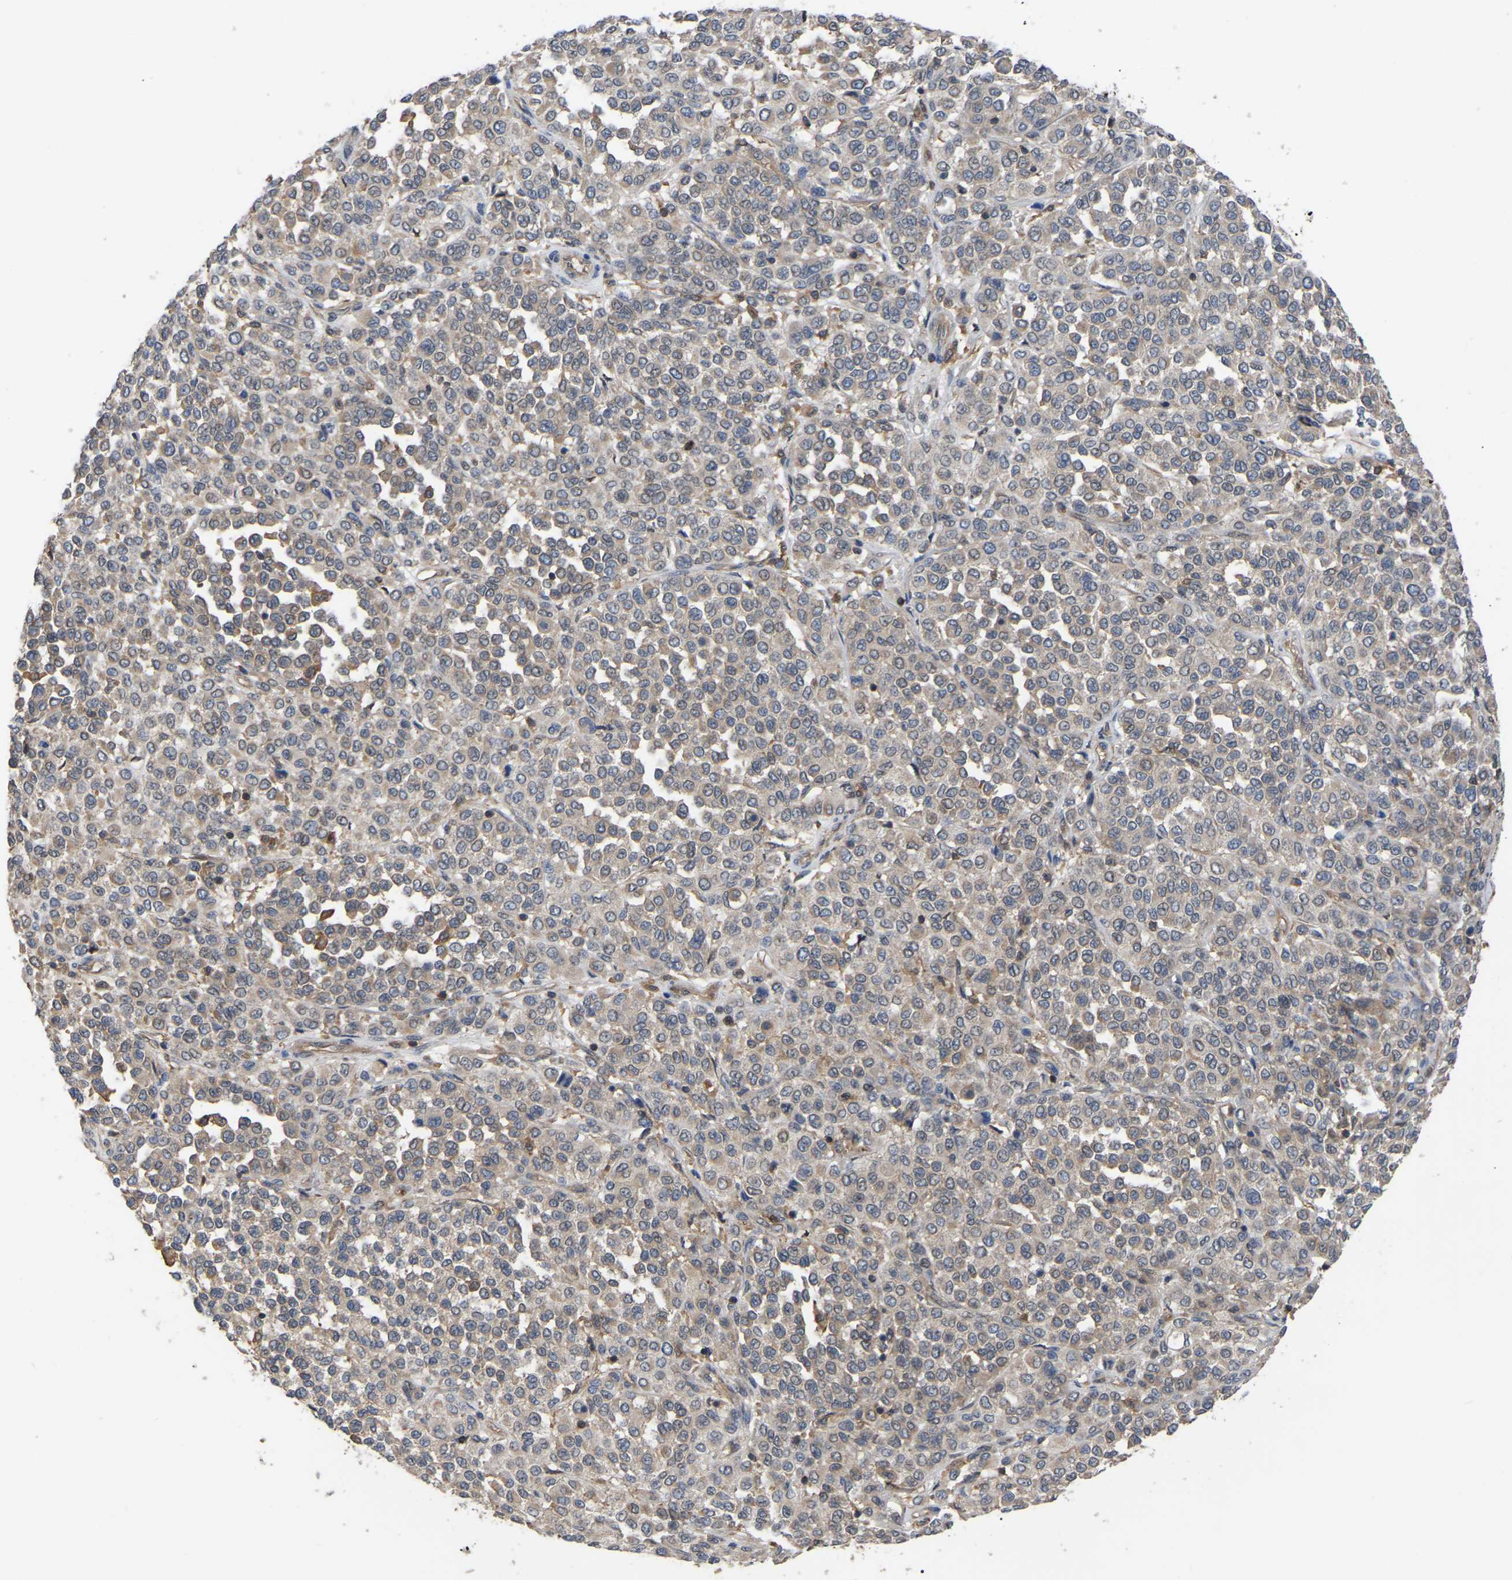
{"staining": {"intensity": "negative", "quantity": "none", "location": "none"}, "tissue": "melanoma", "cell_type": "Tumor cells", "image_type": "cancer", "snomed": [{"axis": "morphology", "description": "Malignant melanoma, Metastatic site"}, {"axis": "topography", "description": "Pancreas"}], "caption": "An IHC photomicrograph of malignant melanoma (metastatic site) is shown. There is no staining in tumor cells of malignant melanoma (metastatic site).", "gene": "CIT", "patient": {"sex": "female", "age": 30}}